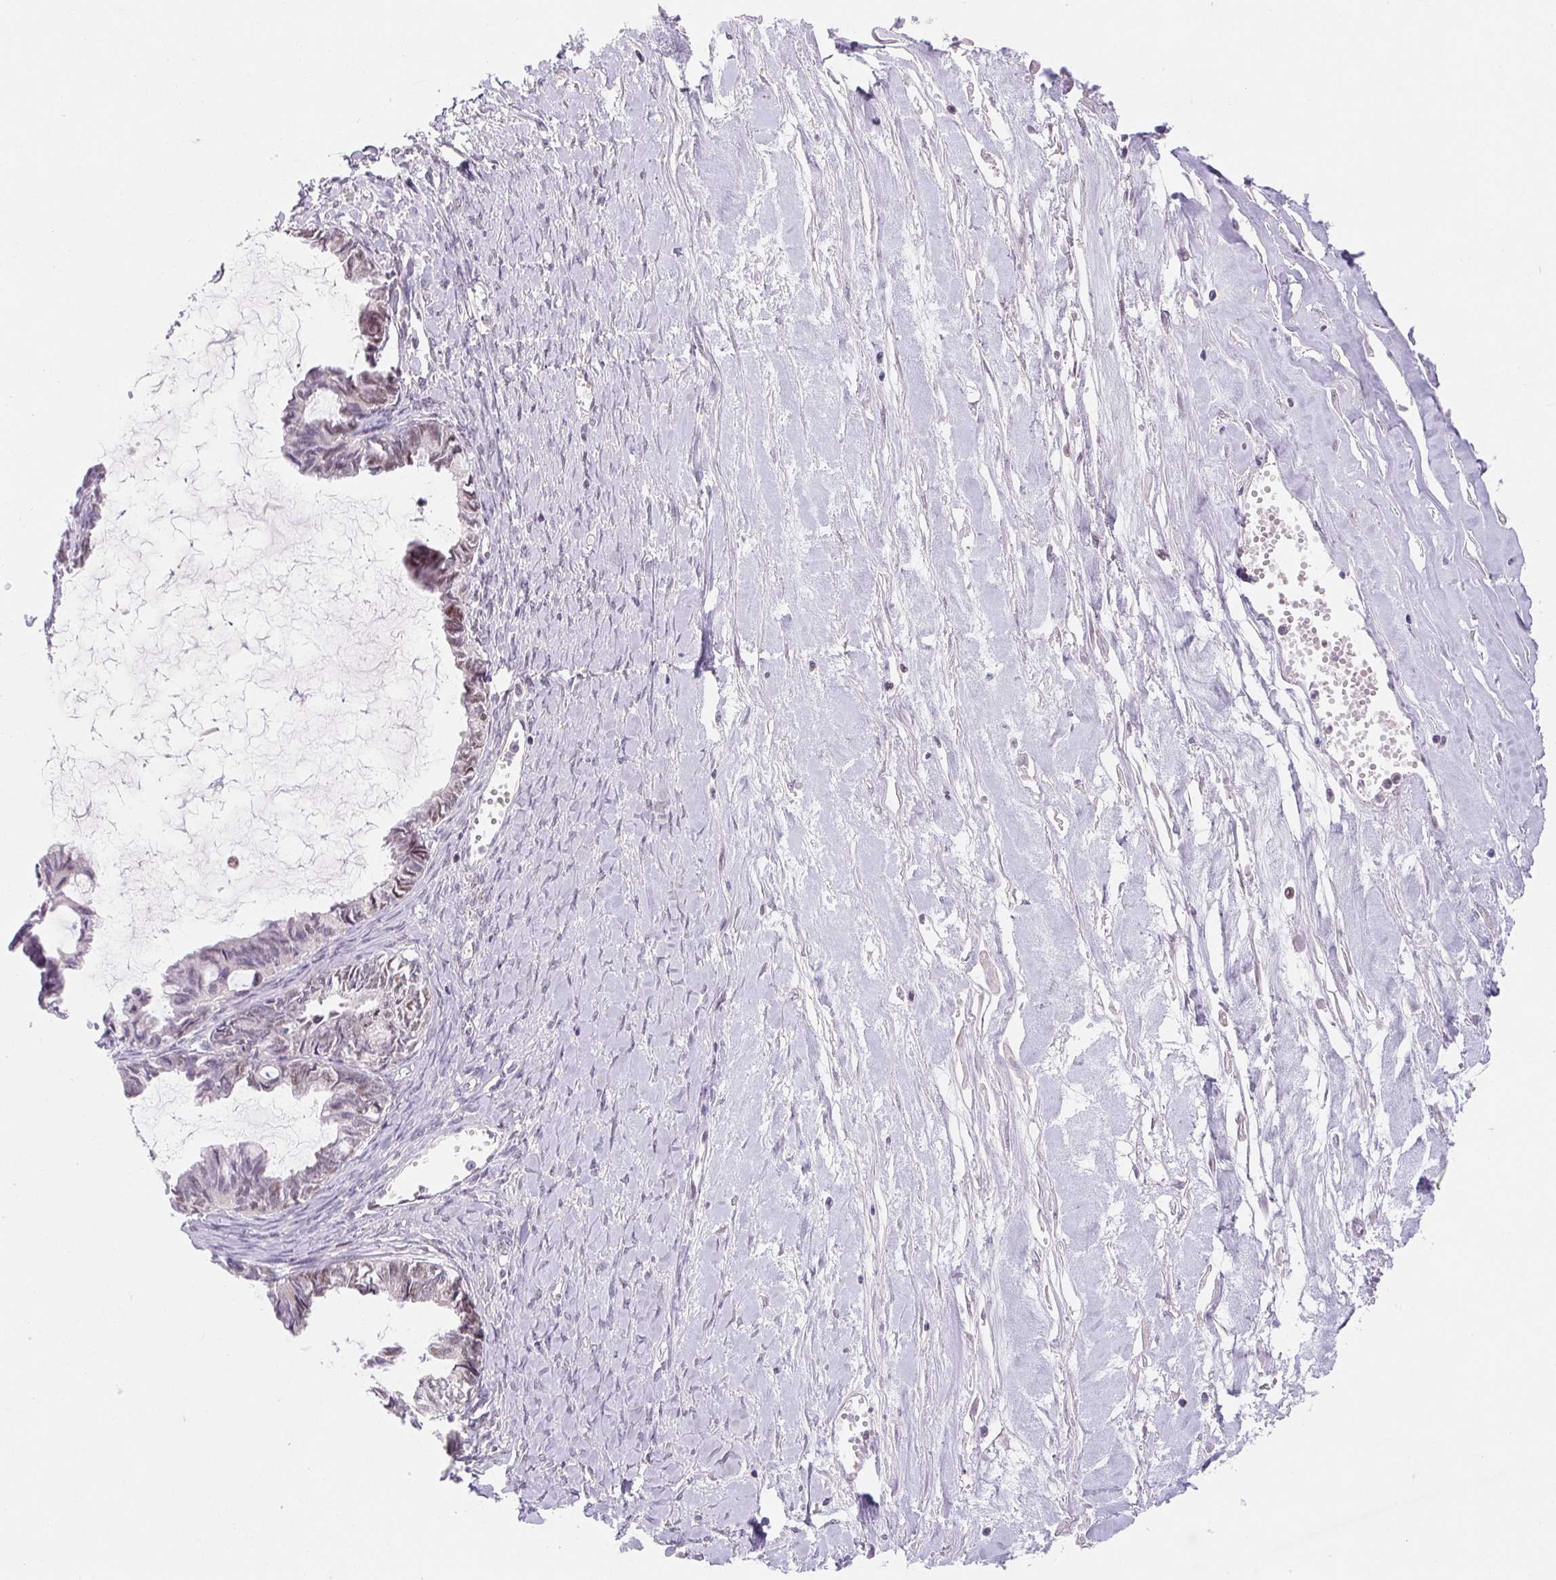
{"staining": {"intensity": "negative", "quantity": "none", "location": "none"}, "tissue": "ovarian cancer", "cell_type": "Tumor cells", "image_type": "cancer", "snomed": [{"axis": "morphology", "description": "Cystadenocarcinoma, mucinous, NOS"}, {"axis": "topography", "description": "Ovary"}], "caption": "High power microscopy micrograph of an IHC photomicrograph of ovarian cancer (mucinous cystadenocarcinoma), revealing no significant positivity in tumor cells.", "gene": "DPPA5", "patient": {"sex": "female", "age": 61}}